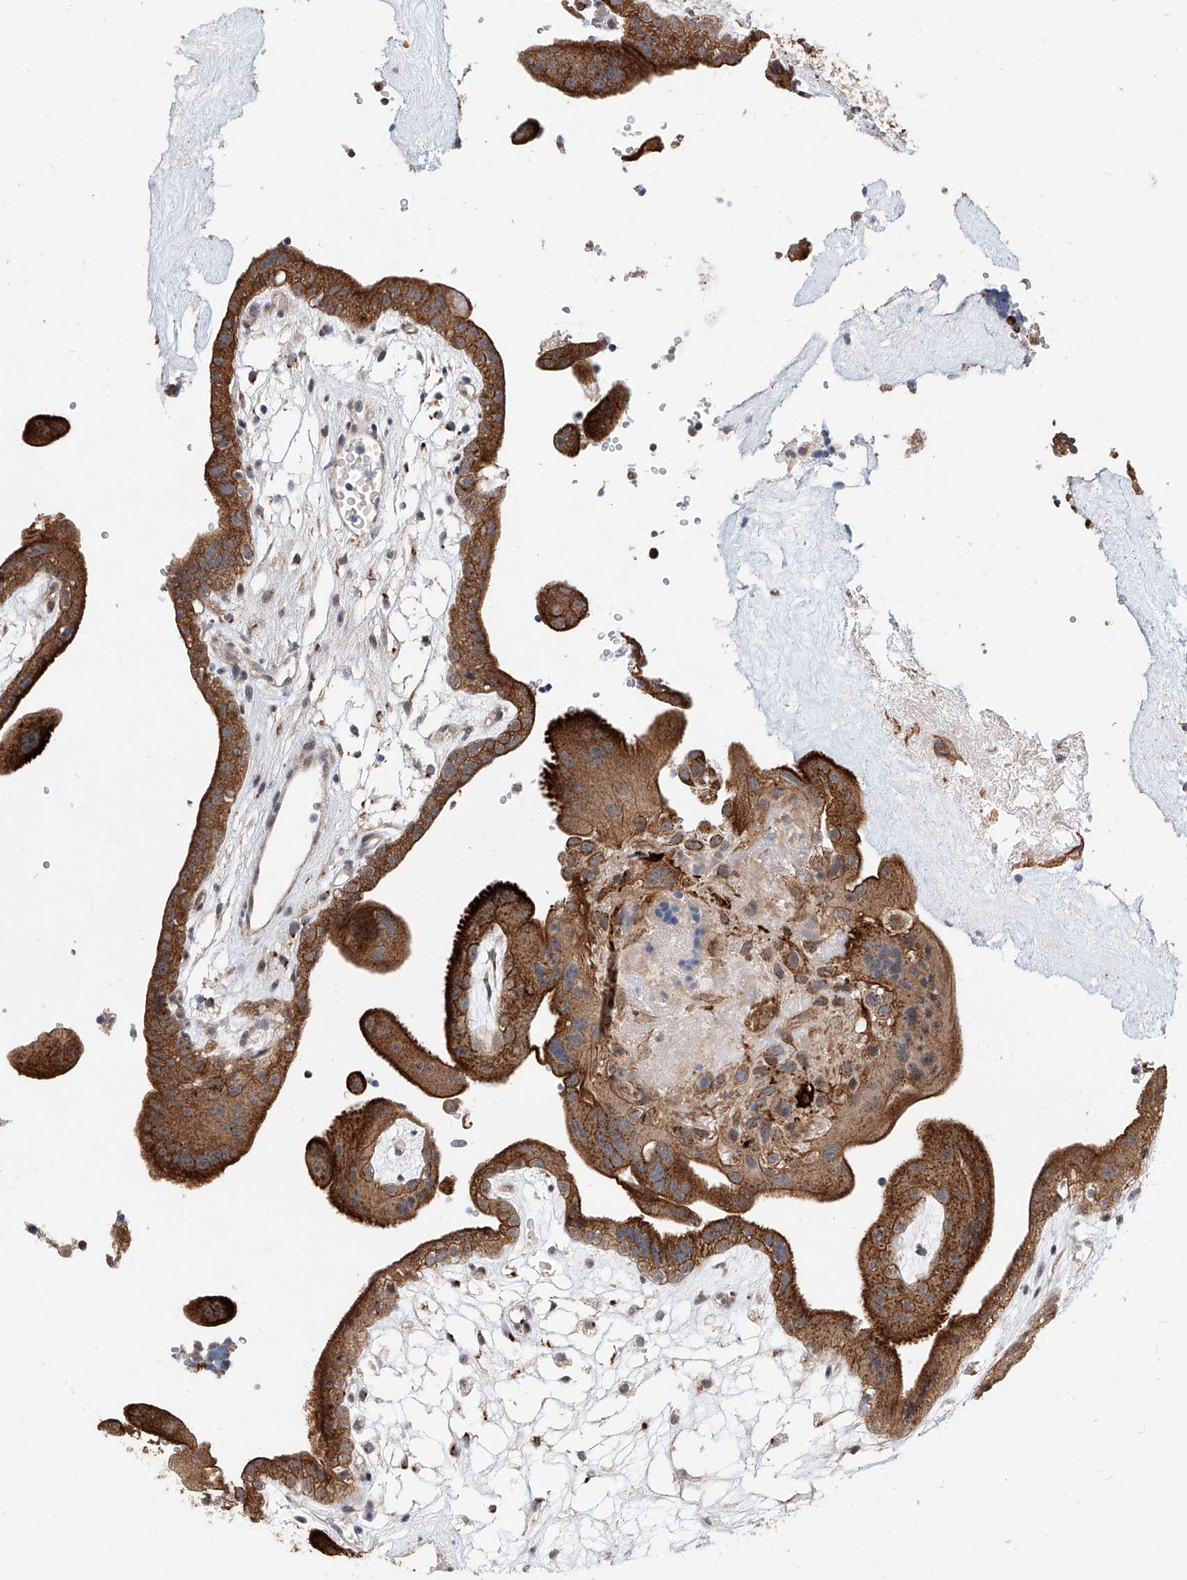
{"staining": {"intensity": "weak", "quantity": ">75%", "location": "cytoplasmic/membranous"}, "tissue": "placenta", "cell_type": "Decidual cells", "image_type": "normal", "snomed": [{"axis": "morphology", "description": "Normal tissue, NOS"}, {"axis": "topography", "description": "Placenta"}], "caption": "Placenta stained with immunohistochemistry exhibits weak cytoplasmic/membranous expression in approximately >75% of decidual cells.", "gene": "MFSD4B", "patient": {"sex": "female", "age": 18}}